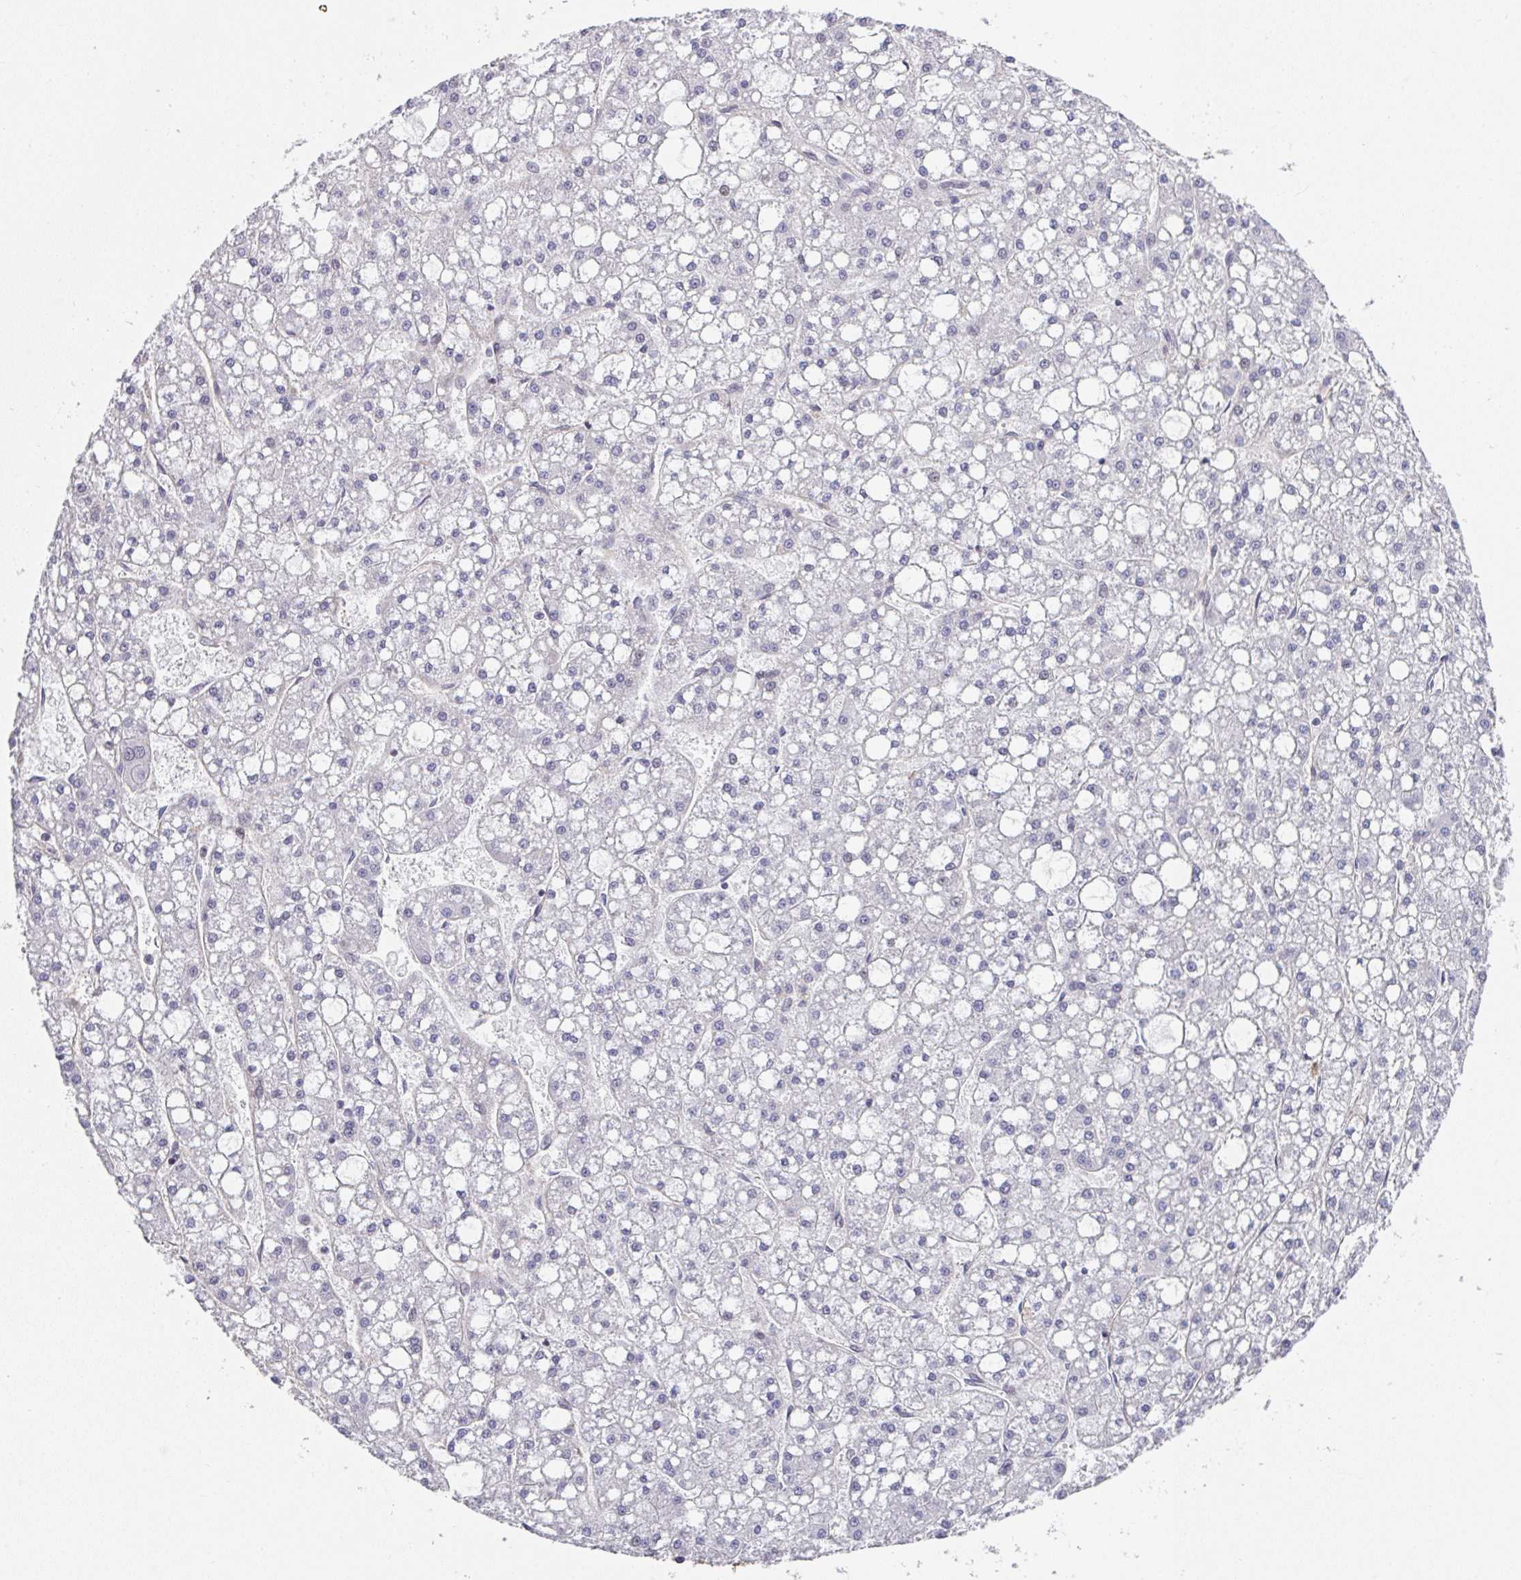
{"staining": {"intensity": "negative", "quantity": "none", "location": "none"}, "tissue": "liver cancer", "cell_type": "Tumor cells", "image_type": "cancer", "snomed": [{"axis": "morphology", "description": "Carcinoma, Hepatocellular, NOS"}, {"axis": "topography", "description": "Liver"}], "caption": "This is an IHC micrograph of hepatocellular carcinoma (liver). There is no positivity in tumor cells.", "gene": "RUNDC3B", "patient": {"sex": "male", "age": 67}}